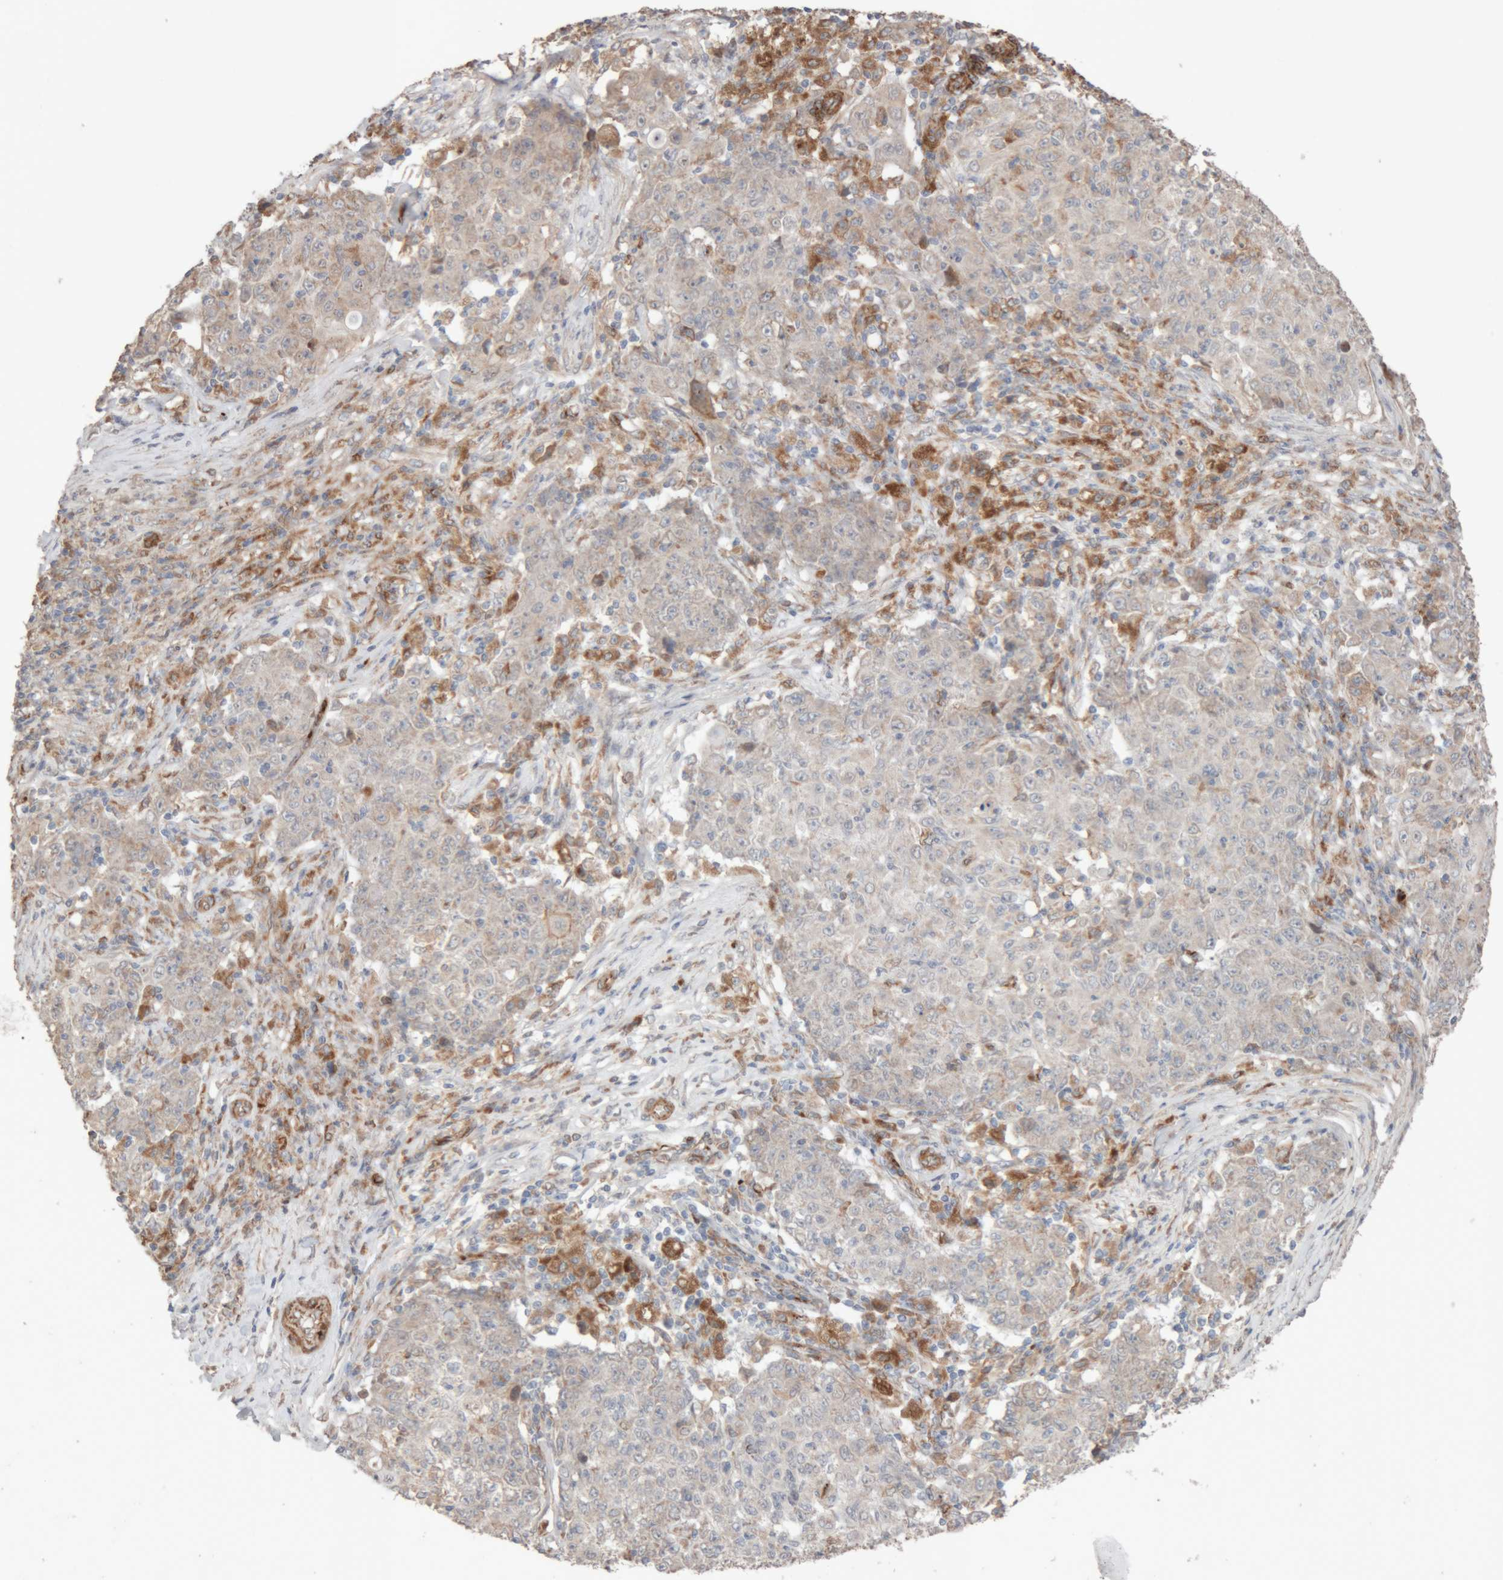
{"staining": {"intensity": "weak", "quantity": "<25%", "location": "cytoplasmic/membranous"}, "tissue": "ovarian cancer", "cell_type": "Tumor cells", "image_type": "cancer", "snomed": [{"axis": "morphology", "description": "Carcinoma, endometroid"}, {"axis": "topography", "description": "Ovary"}], "caption": "A high-resolution image shows immunohistochemistry staining of ovarian cancer (endometroid carcinoma), which reveals no significant positivity in tumor cells.", "gene": "RAB32", "patient": {"sex": "female", "age": 42}}